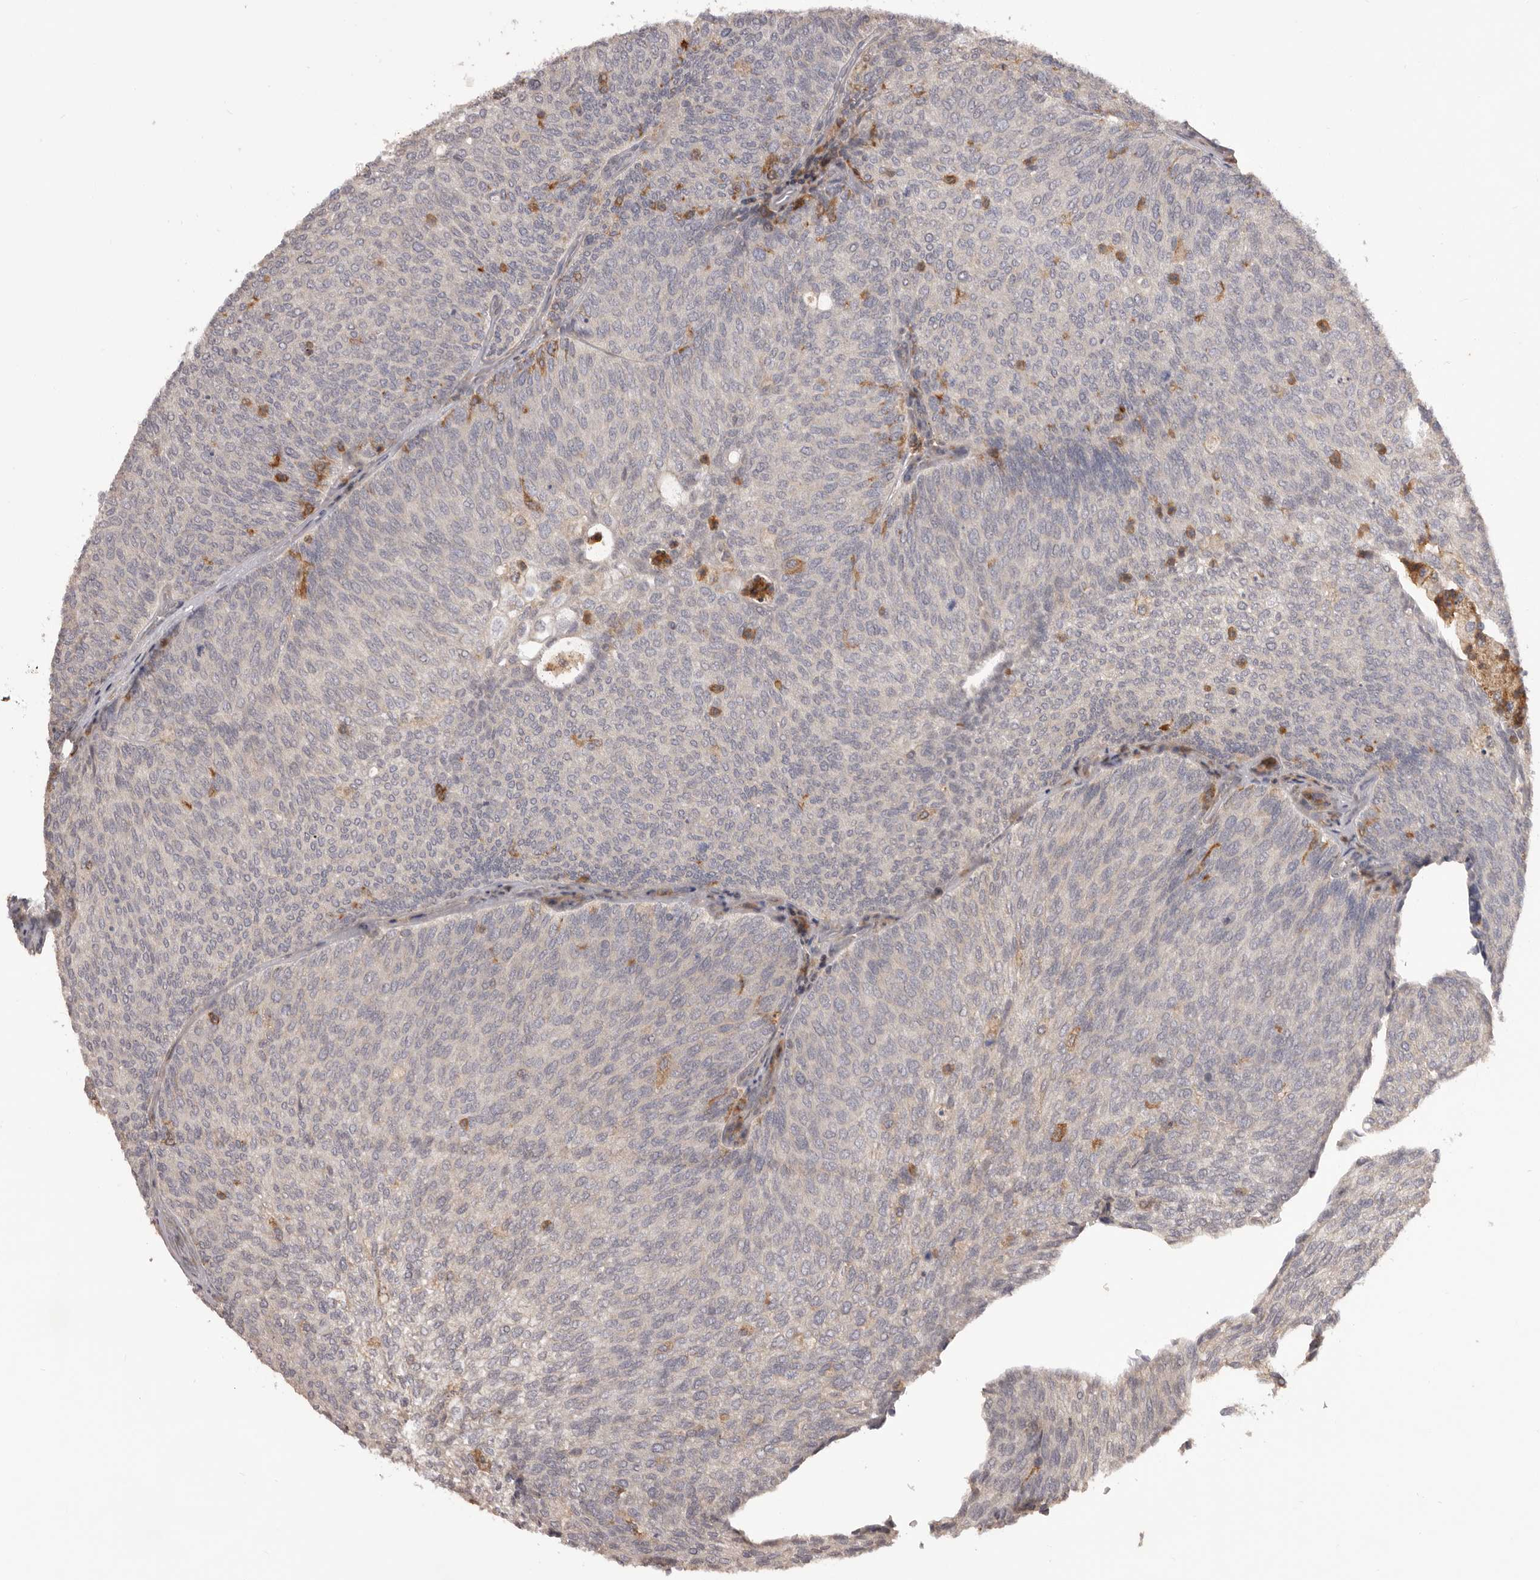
{"staining": {"intensity": "moderate", "quantity": "<25%", "location": "cytoplasmic/membranous"}, "tissue": "urothelial cancer", "cell_type": "Tumor cells", "image_type": "cancer", "snomed": [{"axis": "morphology", "description": "Urothelial carcinoma, Low grade"}, {"axis": "topography", "description": "Urinary bladder"}], "caption": "DAB immunohistochemical staining of human low-grade urothelial carcinoma demonstrates moderate cytoplasmic/membranous protein staining in about <25% of tumor cells.", "gene": "GLIPR2", "patient": {"sex": "female", "age": 79}}